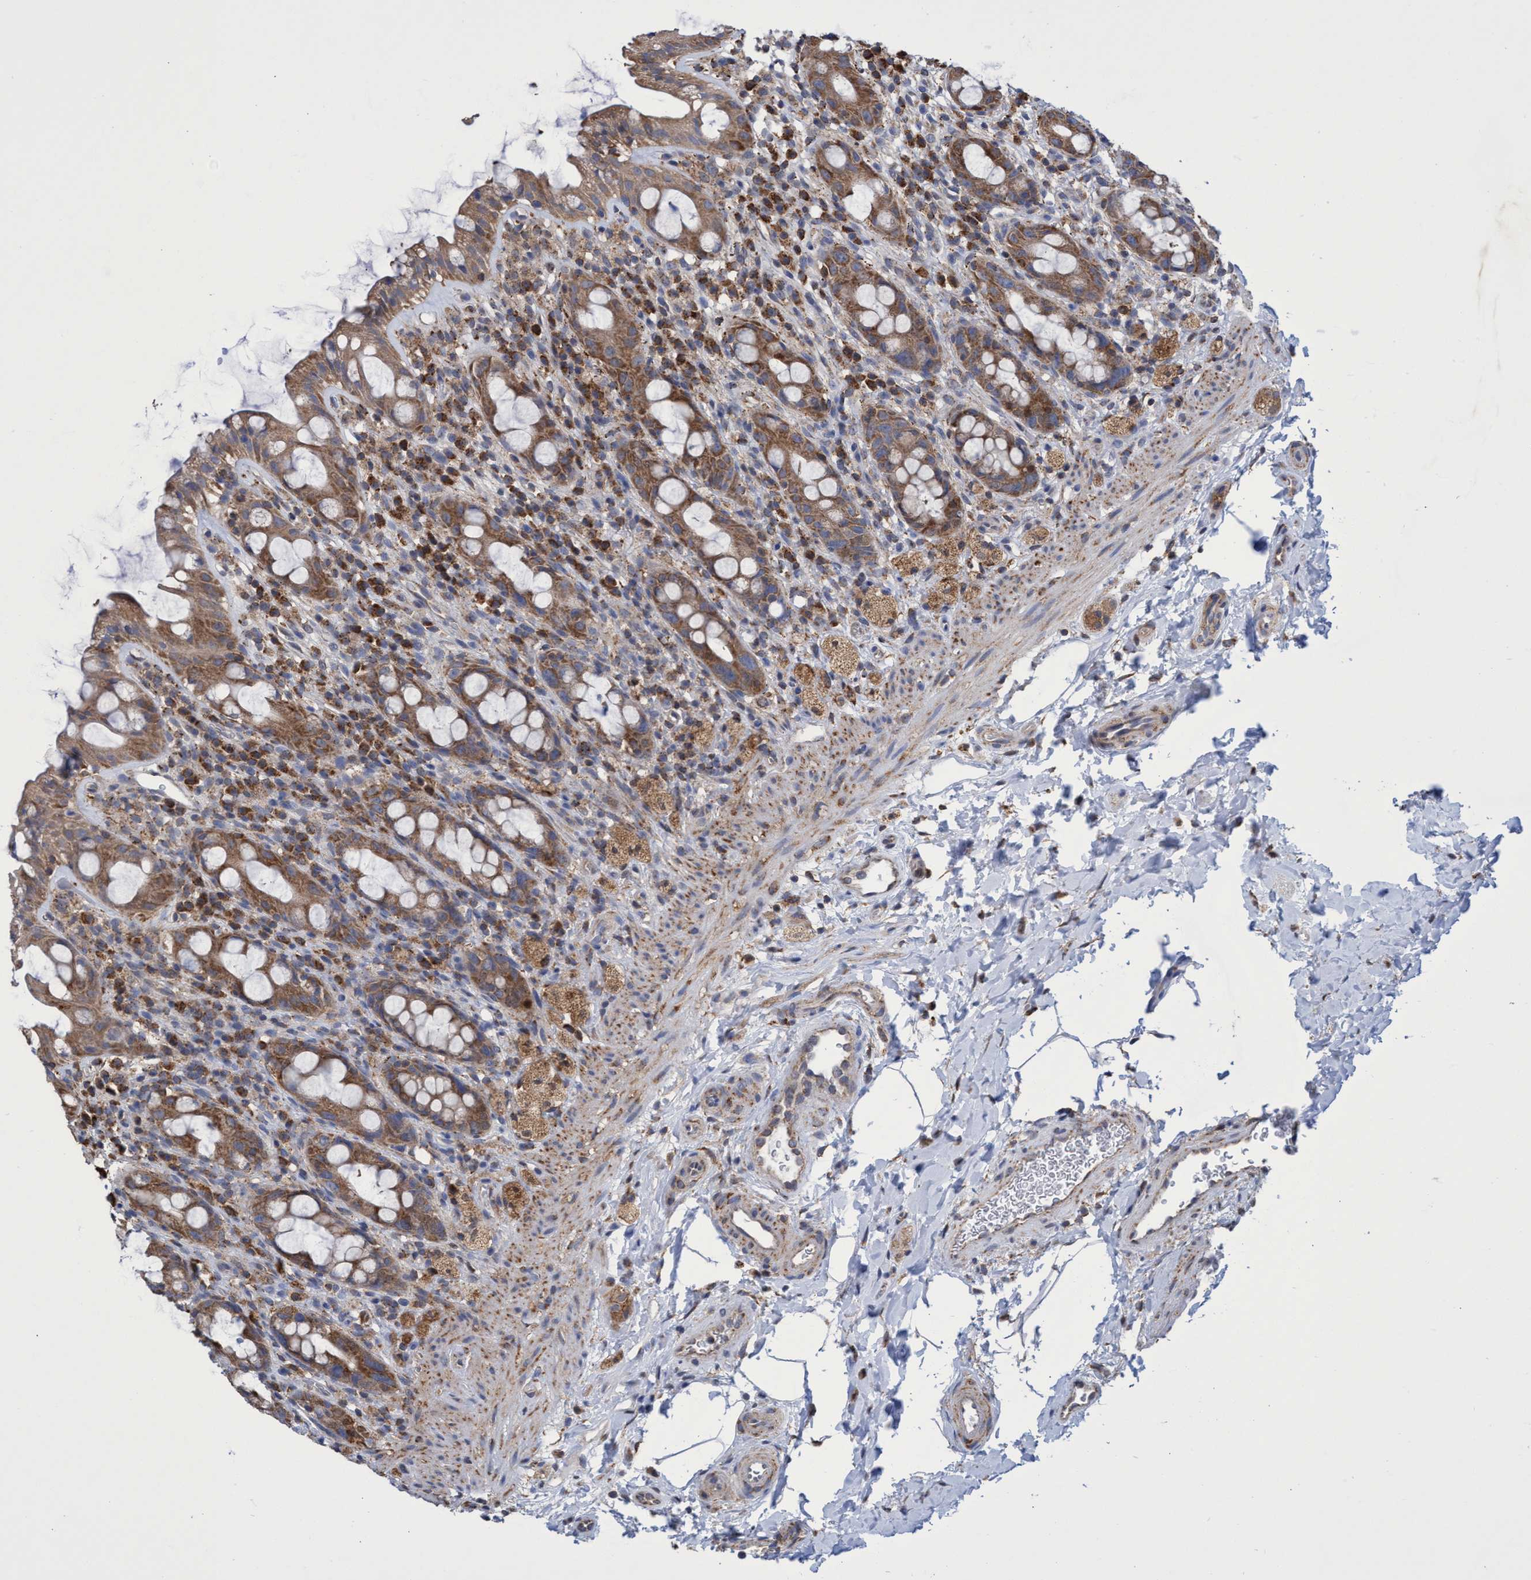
{"staining": {"intensity": "moderate", "quantity": ">75%", "location": "cytoplasmic/membranous"}, "tissue": "rectum", "cell_type": "Glandular cells", "image_type": "normal", "snomed": [{"axis": "morphology", "description": "Normal tissue, NOS"}, {"axis": "topography", "description": "Rectum"}], "caption": "A micrograph of human rectum stained for a protein shows moderate cytoplasmic/membranous brown staining in glandular cells. (Stains: DAB in brown, nuclei in blue, Microscopy: brightfield microscopy at high magnification).", "gene": "CRYZ", "patient": {"sex": "male", "age": 44}}